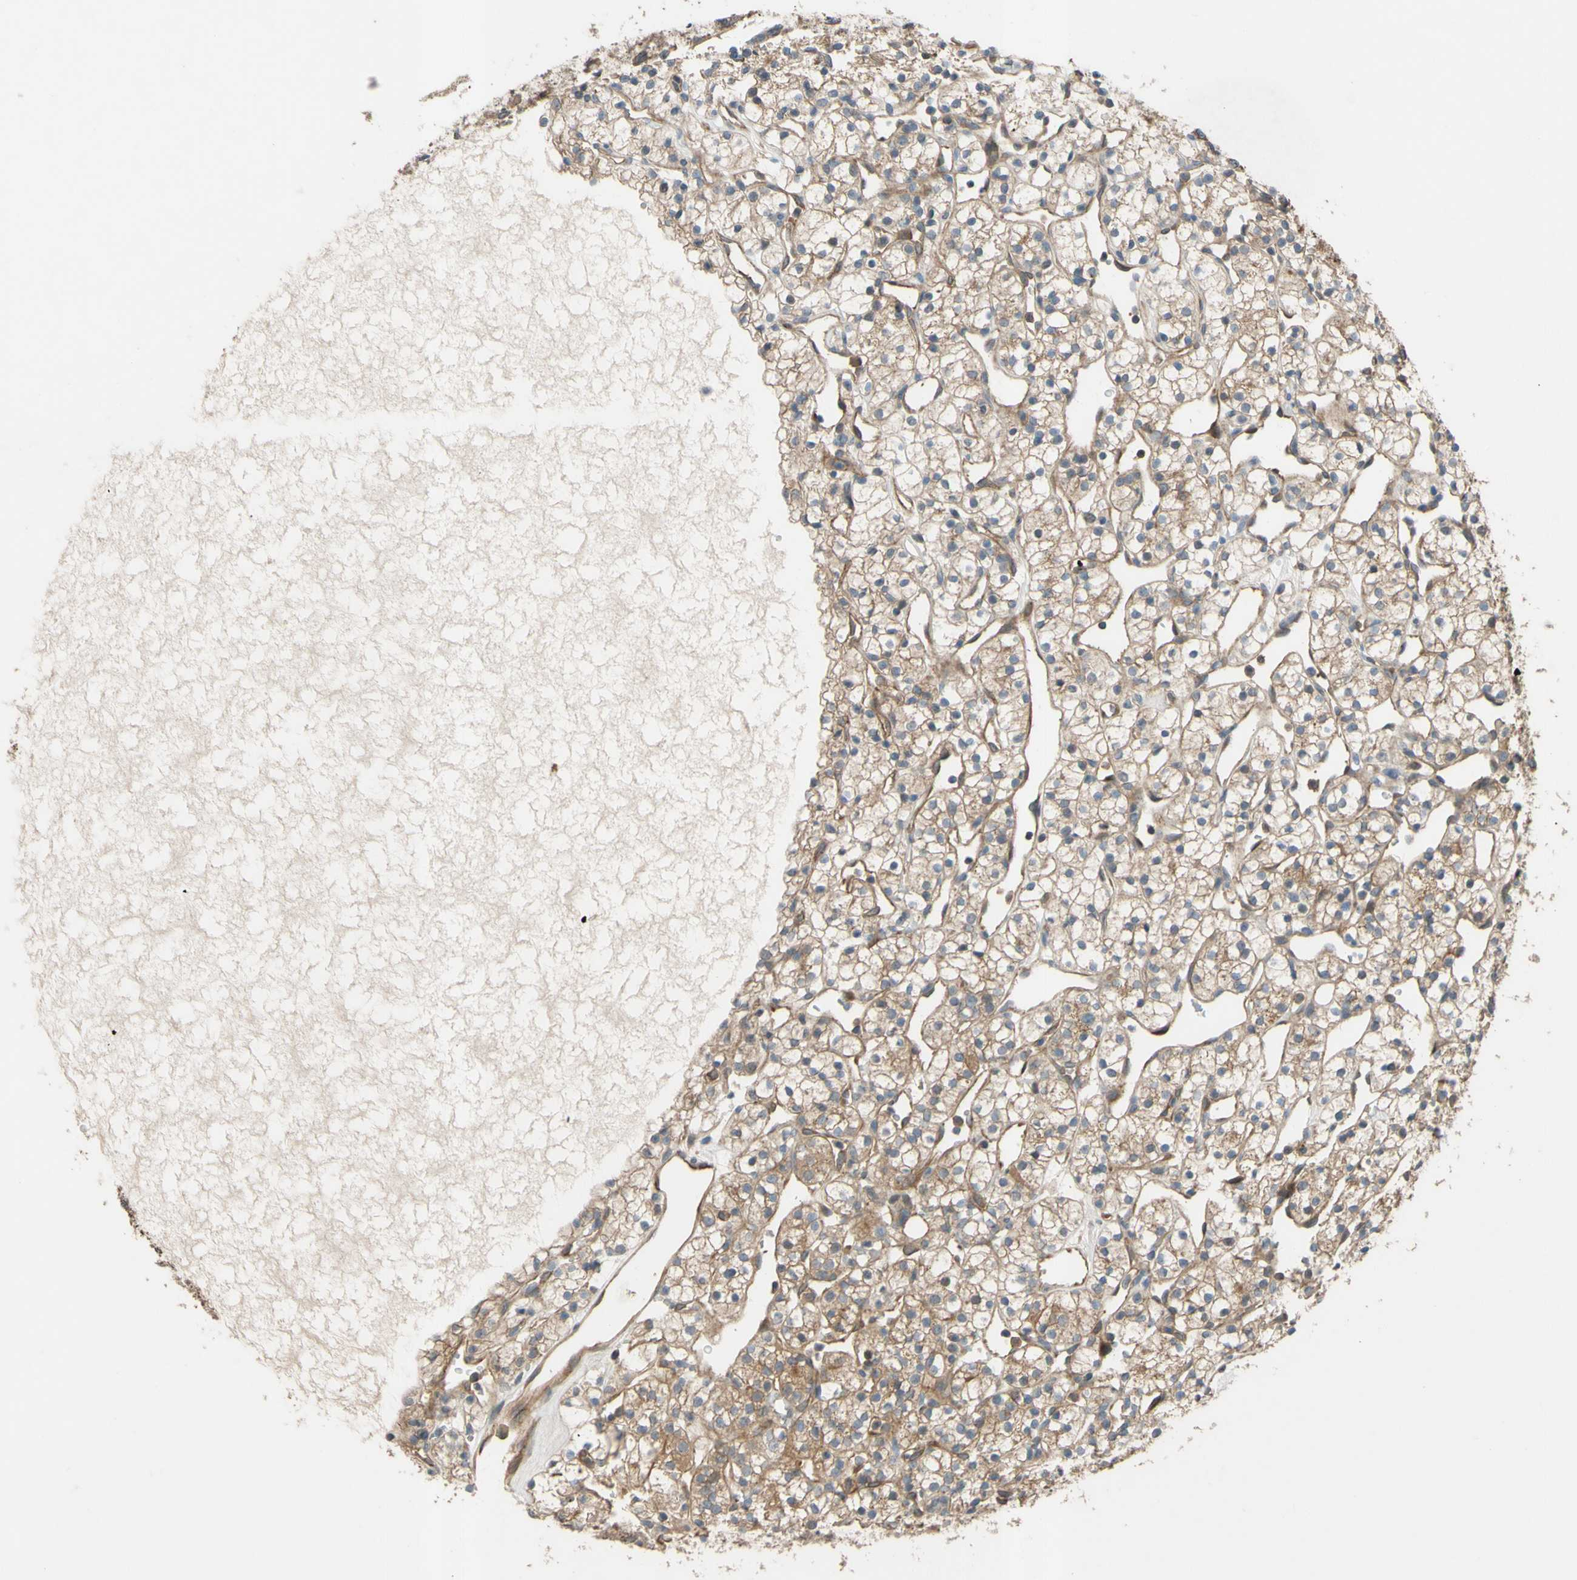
{"staining": {"intensity": "moderate", "quantity": ">75%", "location": "cytoplasmic/membranous"}, "tissue": "renal cancer", "cell_type": "Tumor cells", "image_type": "cancer", "snomed": [{"axis": "morphology", "description": "Adenocarcinoma, NOS"}, {"axis": "topography", "description": "Kidney"}], "caption": "Immunohistochemistry of renal adenocarcinoma displays medium levels of moderate cytoplasmic/membranous staining in about >75% of tumor cells. (DAB IHC, brown staining for protein, blue staining for nuclei).", "gene": "SHROOM4", "patient": {"sex": "female", "age": 60}}